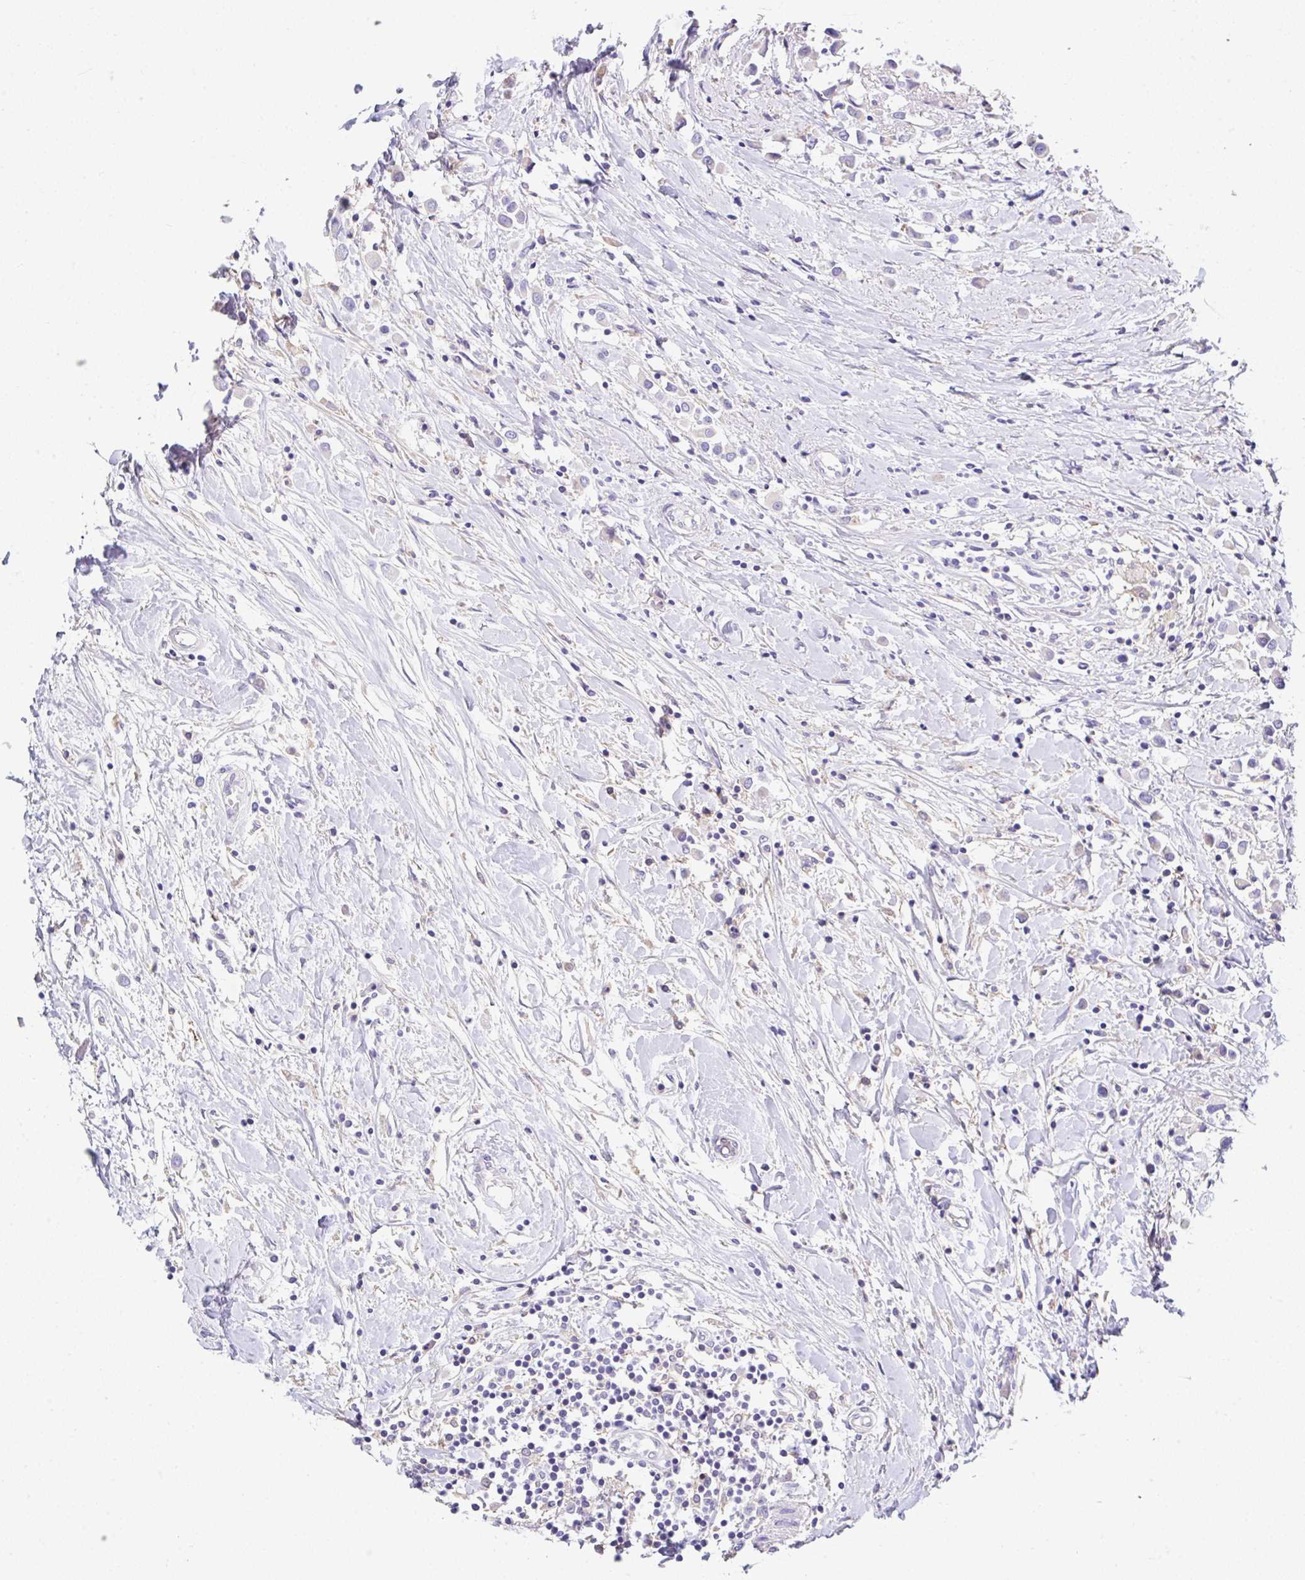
{"staining": {"intensity": "negative", "quantity": "none", "location": "none"}, "tissue": "breast cancer", "cell_type": "Tumor cells", "image_type": "cancer", "snomed": [{"axis": "morphology", "description": "Duct carcinoma"}, {"axis": "topography", "description": "Breast"}], "caption": "Micrograph shows no significant protein expression in tumor cells of infiltrating ductal carcinoma (breast).", "gene": "ZNF33A", "patient": {"sex": "female", "age": 61}}